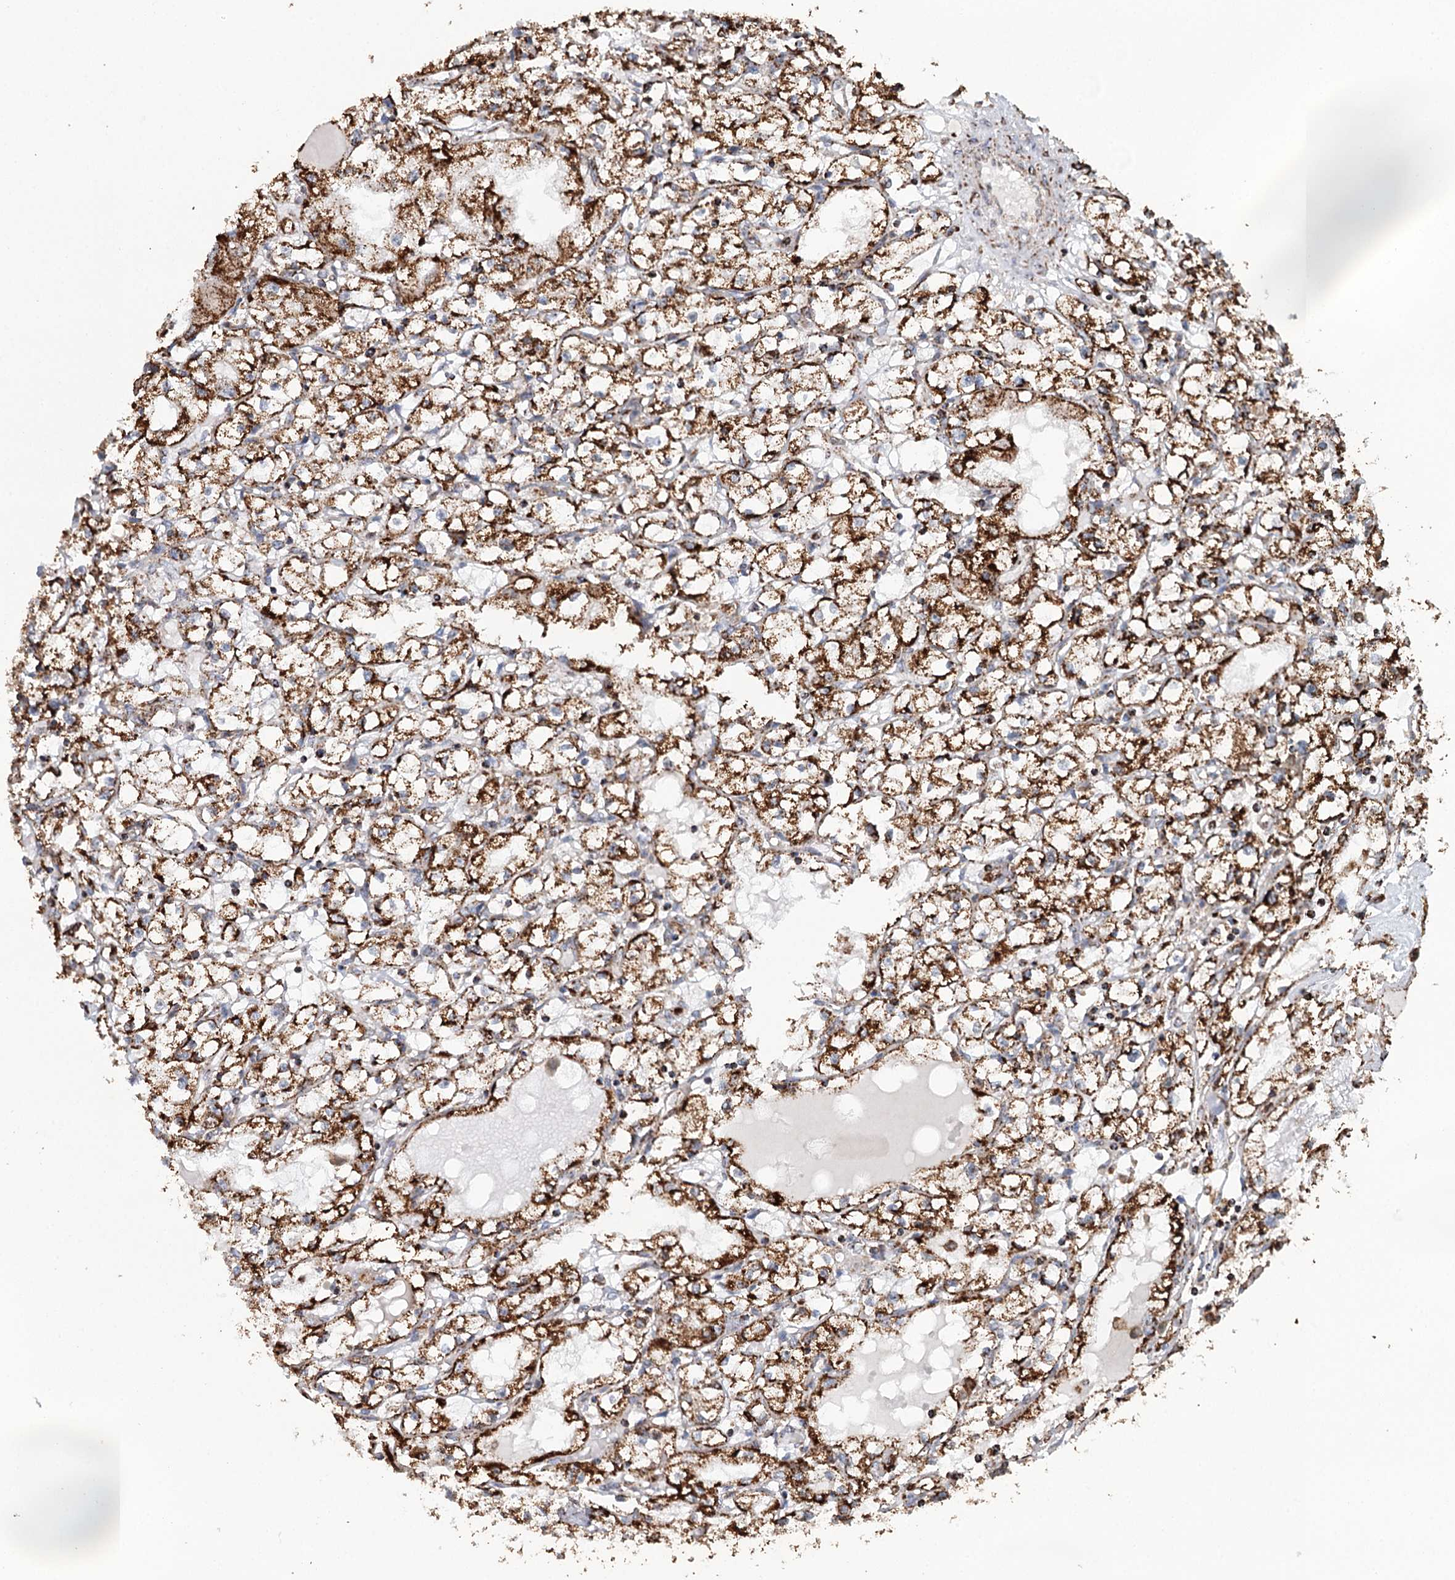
{"staining": {"intensity": "moderate", "quantity": ">75%", "location": "cytoplasmic/membranous"}, "tissue": "renal cancer", "cell_type": "Tumor cells", "image_type": "cancer", "snomed": [{"axis": "morphology", "description": "Adenocarcinoma, NOS"}, {"axis": "topography", "description": "Kidney"}], "caption": "Tumor cells show moderate cytoplasmic/membranous positivity in about >75% of cells in adenocarcinoma (renal).", "gene": "APH1A", "patient": {"sex": "male", "age": 56}}